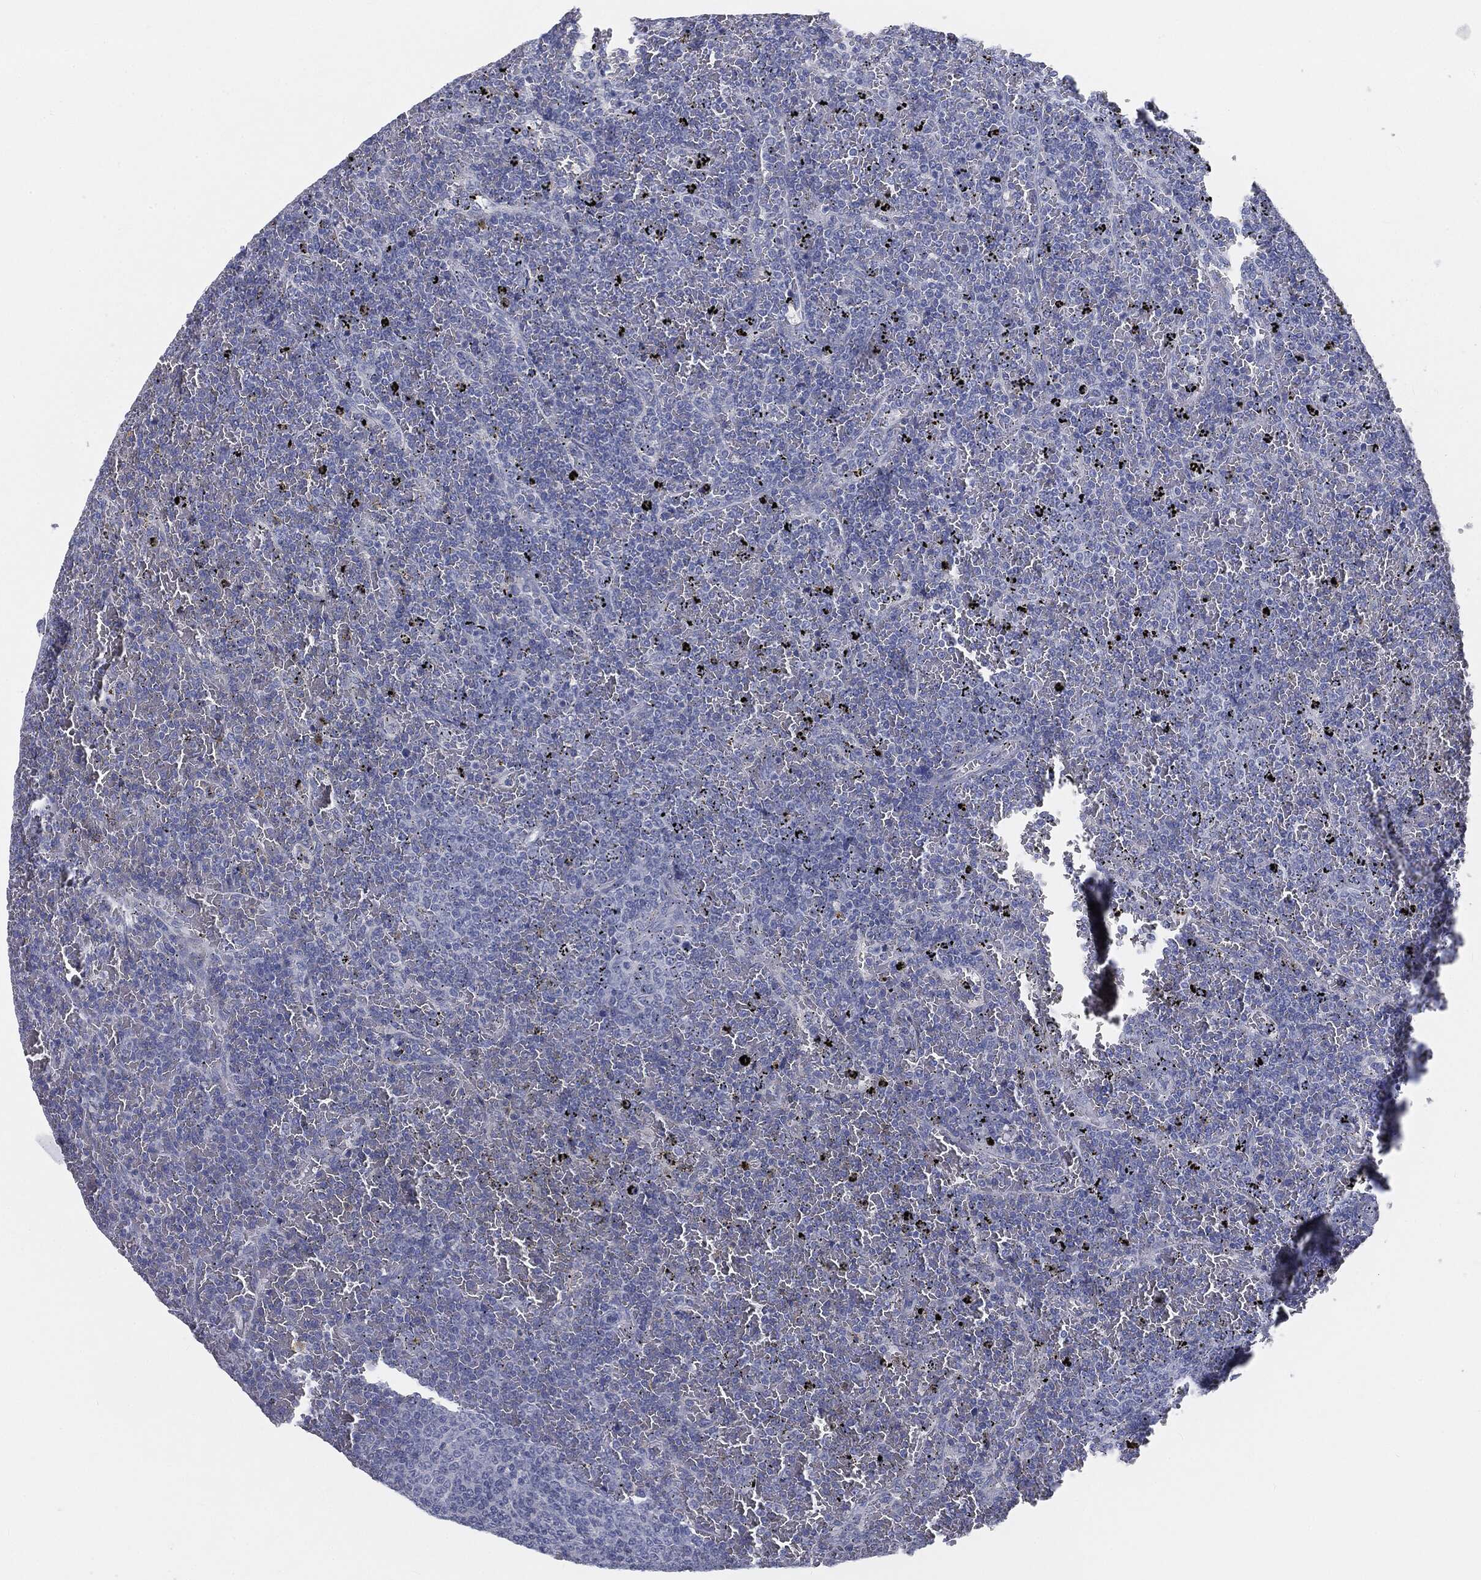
{"staining": {"intensity": "negative", "quantity": "none", "location": "none"}, "tissue": "lymphoma", "cell_type": "Tumor cells", "image_type": "cancer", "snomed": [{"axis": "morphology", "description": "Malignant lymphoma, non-Hodgkin's type, Low grade"}, {"axis": "topography", "description": "Spleen"}], "caption": "The histopathology image demonstrates no staining of tumor cells in lymphoma.", "gene": "CAV3", "patient": {"sex": "female", "age": 77}}